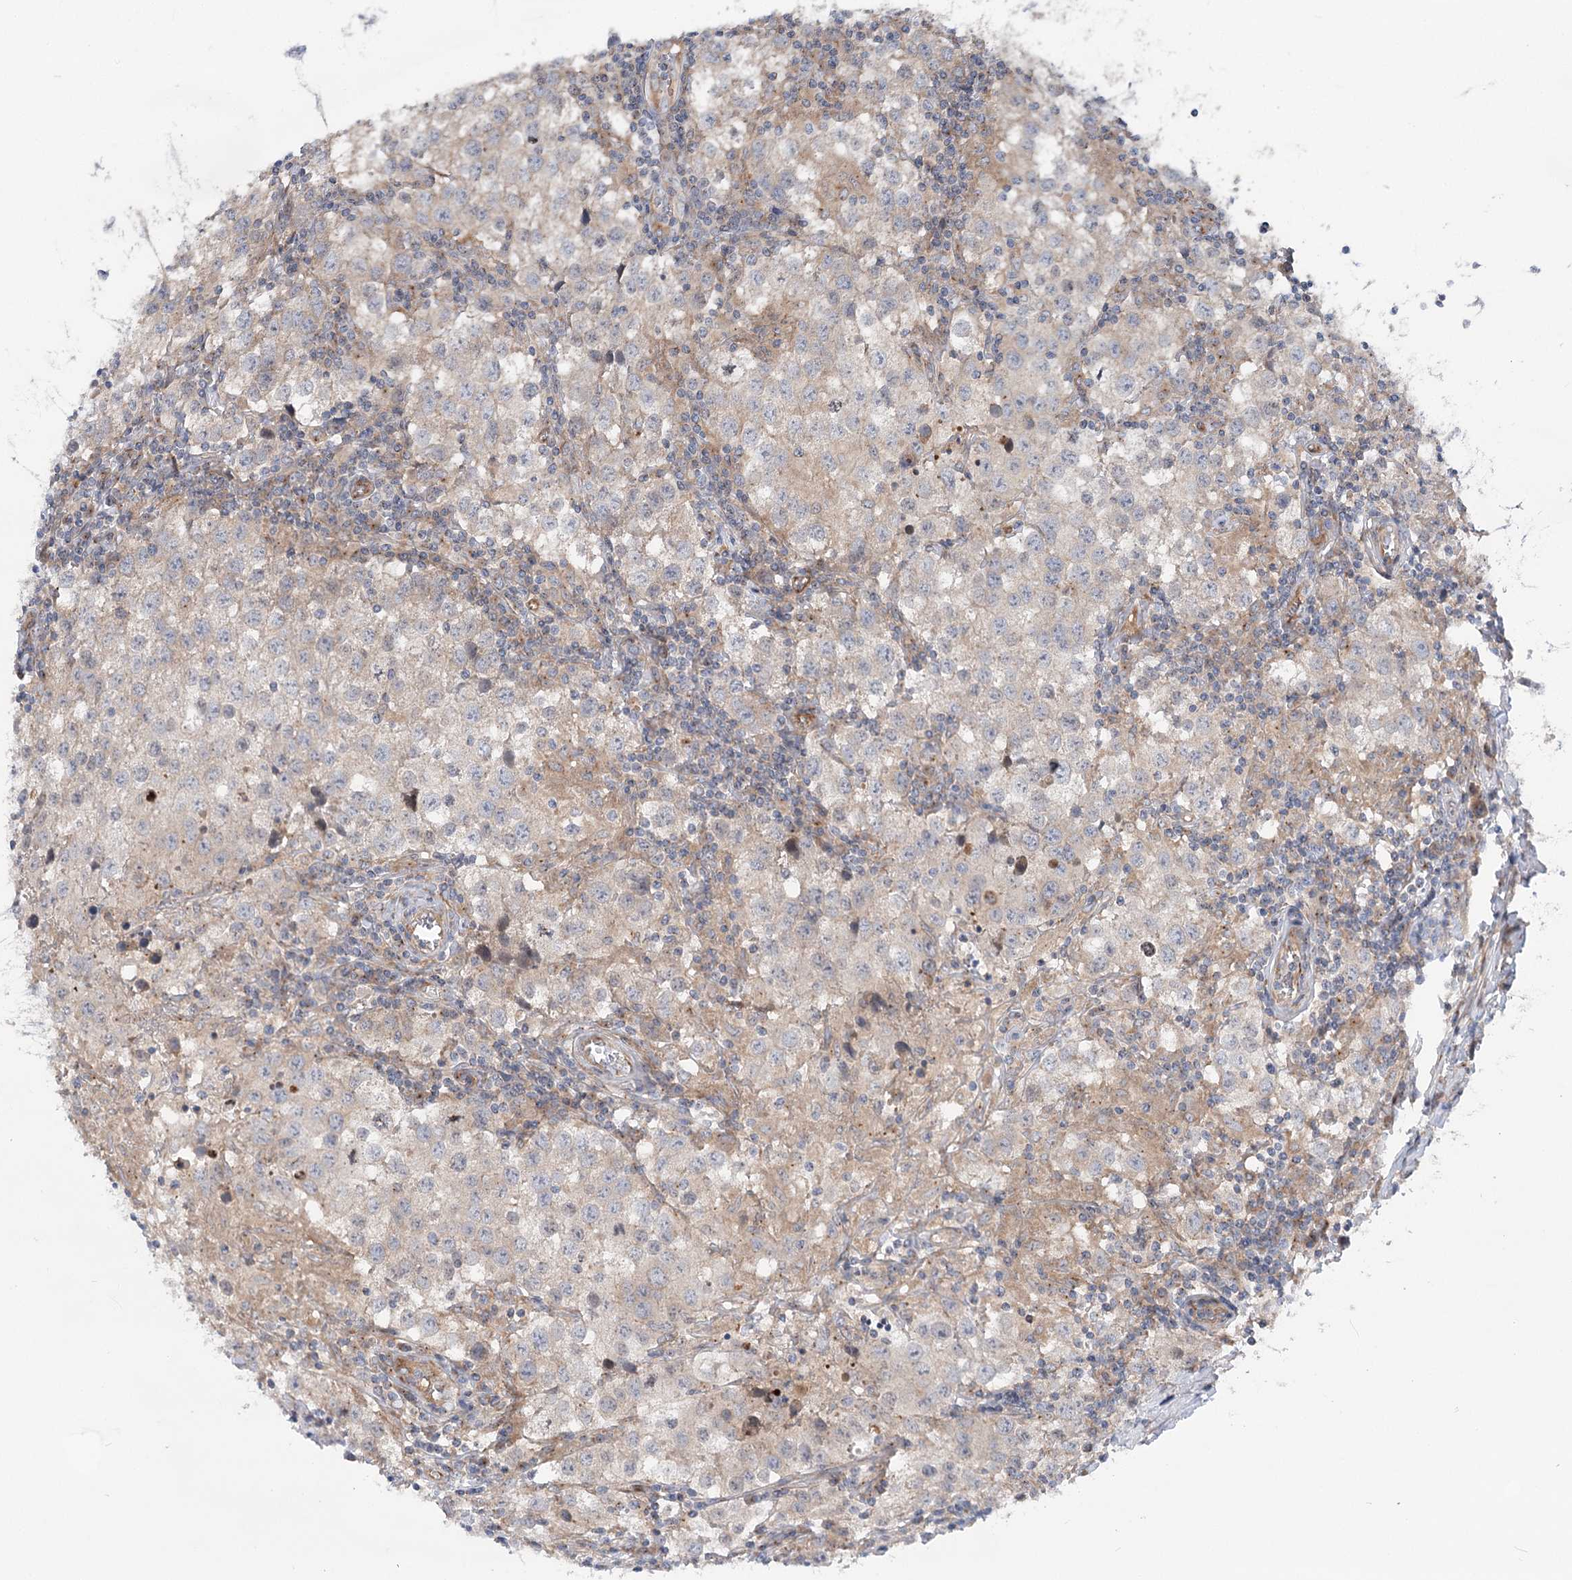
{"staining": {"intensity": "moderate", "quantity": "25%-75%", "location": "cytoplasmic/membranous"}, "tissue": "testis cancer", "cell_type": "Tumor cells", "image_type": "cancer", "snomed": [{"axis": "morphology", "description": "Seminoma, NOS"}, {"axis": "morphology", "description": "Carcinoma, Embryonal, NOS"}, {"axis": "topography", "description": "Testis"}], "caption": "A histopathology image of human testis cancer (seminoma) stained for a protein reveals moderate cytoplasmic/membranous brown staining in tumor cells.", "gene": "SCN11A", "patient": {"sex": "male", "age": 43}}